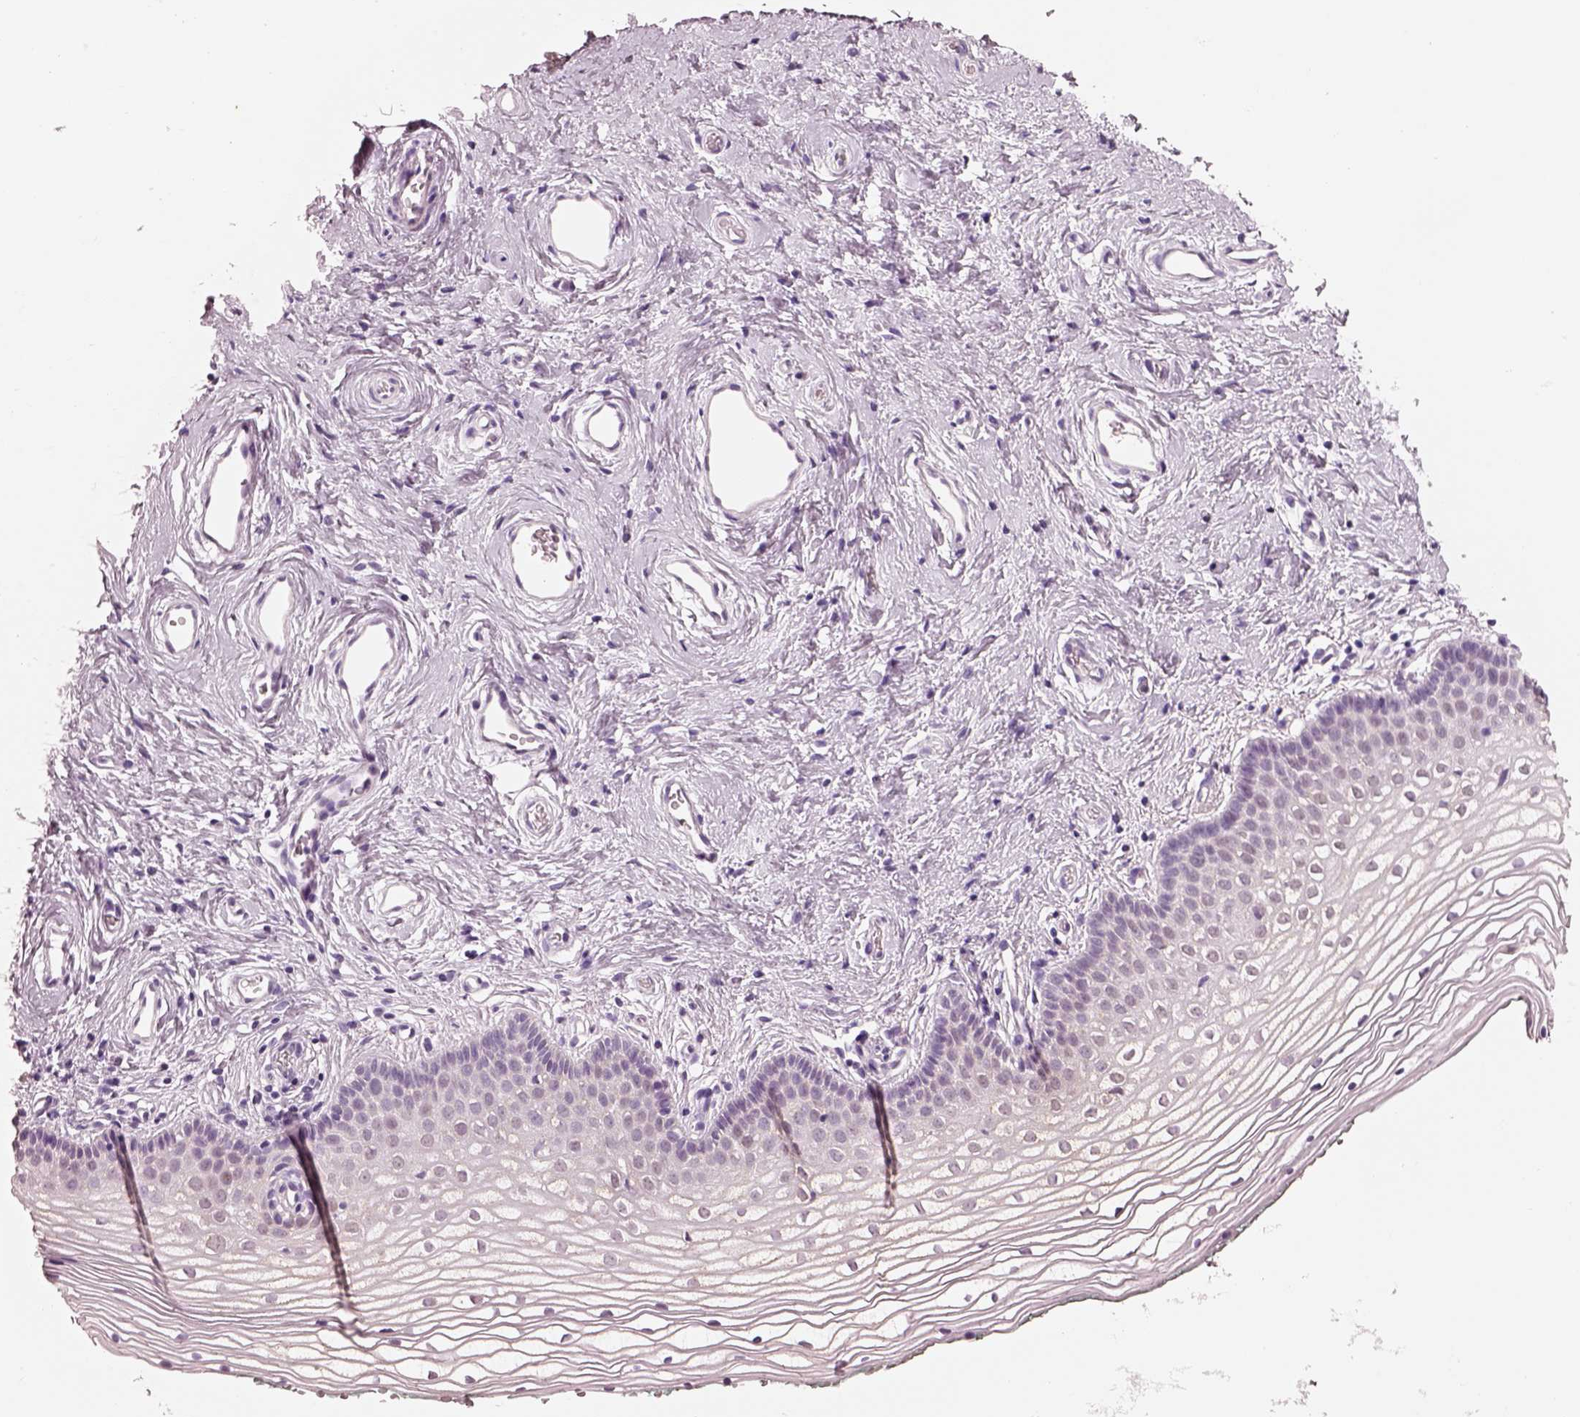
{"staining": {"intensity": "weak", "quantity": "<25%", "location": "cytoplasmic/membranous"}, "tissue": "vagina", "cell_type": "Squamous epithelial cells", "image_type": "normal", "snomed": [{"axis": "morphology", "description": "Normal tissue, NOS"}, {"axis": "topography", "description": "Vagina"}], "caption": "Immunohistochemical staining of unremarkable vagina demonstrates no significant staining in squamous epithelial cells.", "gene": "ELSPBP1", "patient": {"sex": "female", "age": 36}}